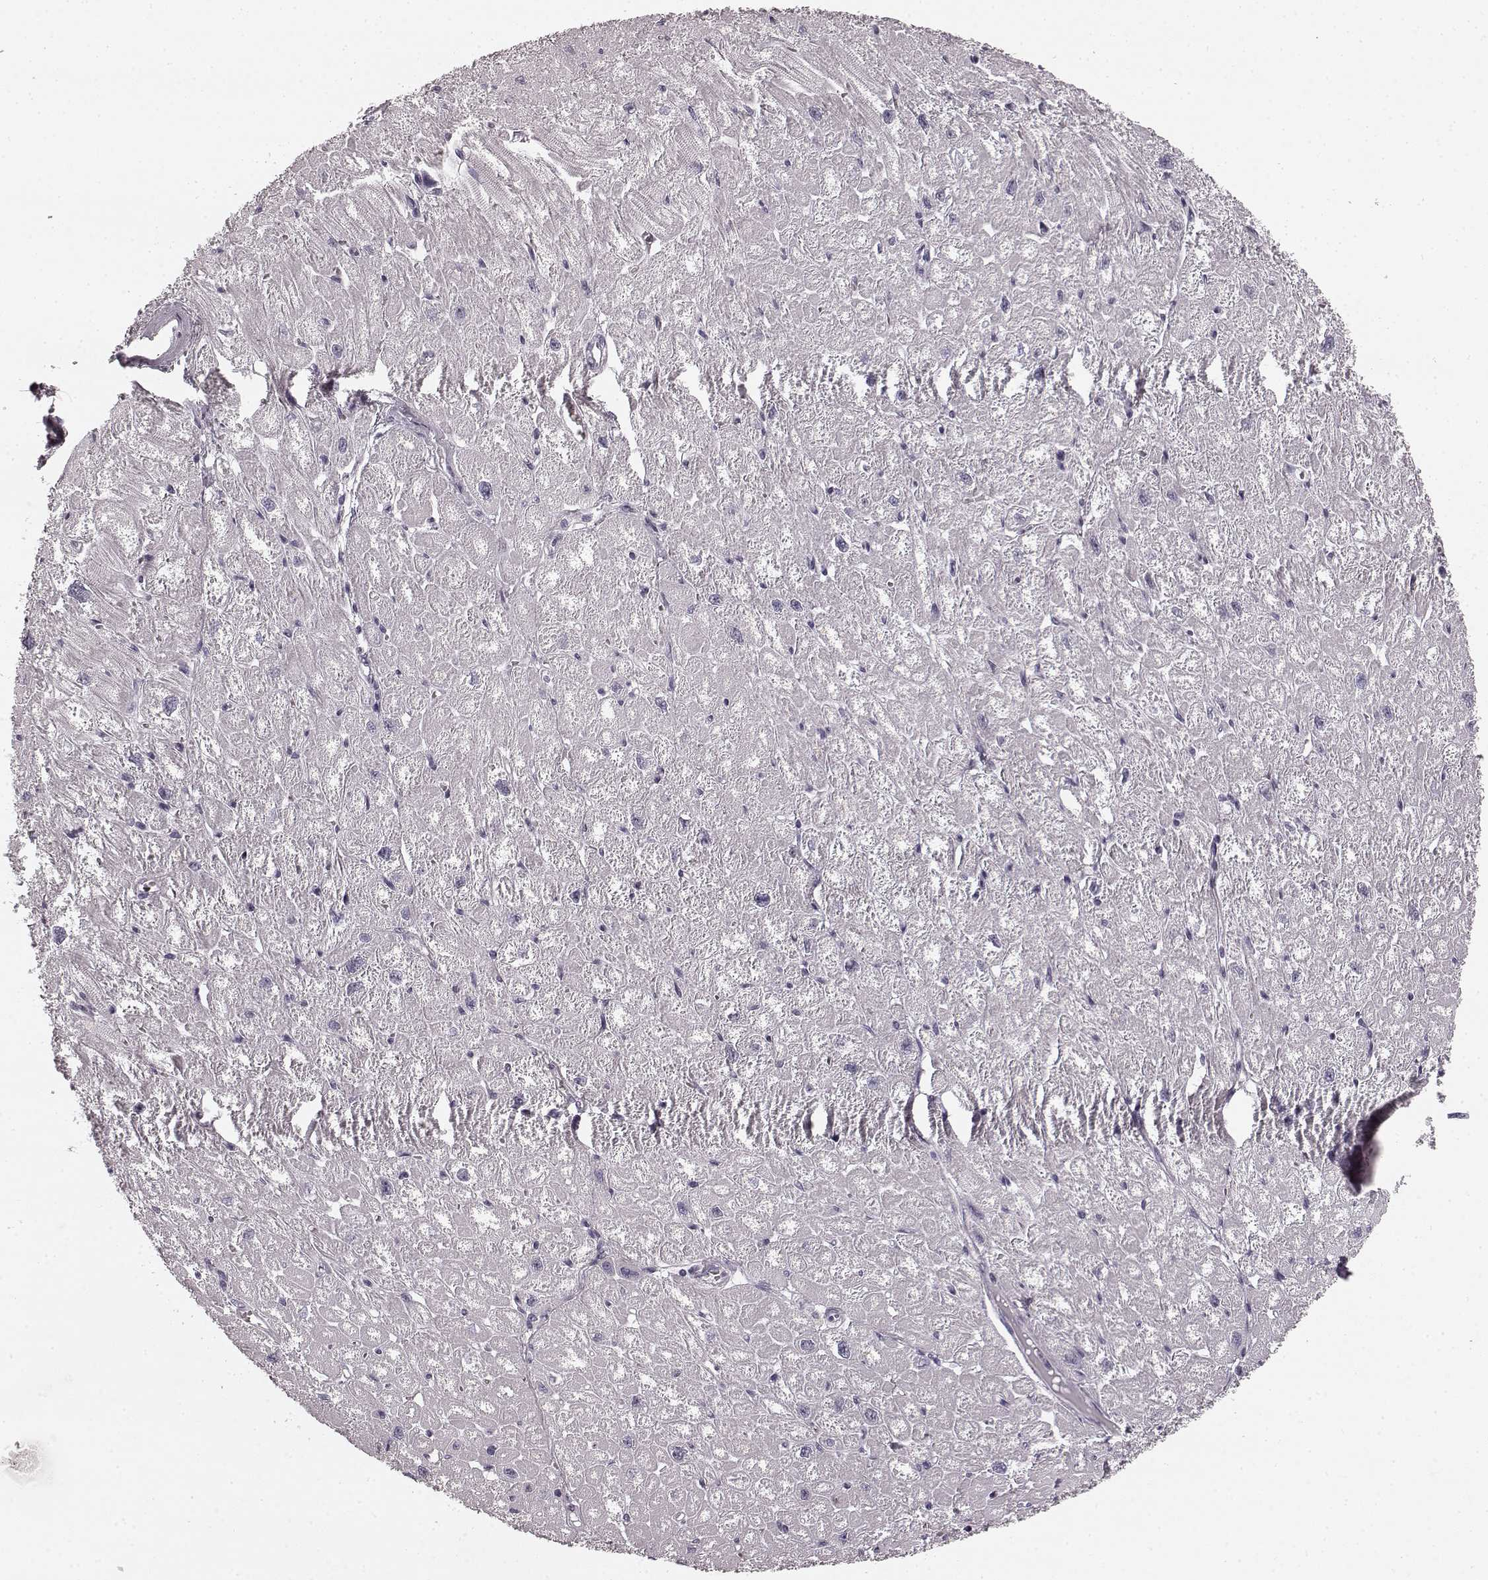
{"staining": {"intensity": "negative", "quantity": "none", "location": "none"}, "tissue": "heart muscle", "cell_type": "Cardiomyocytes", "image_type": "normal", "snomed": [{"axis": "morphology", "description": "Normal tissue, NOS"}, {"axis": "topography", "description": "Heart"}], "caption": "The immunohistochemistry (IHC) histopathology image has no significant staining in cardiomyocytes of heart muscle. (Brightfield microscopy of DAB (3,3'-diaminobenzidine) IHC at high magnification).", "gene": "TMPRSS15", "patient": {"sex": "male", "age": 61}}